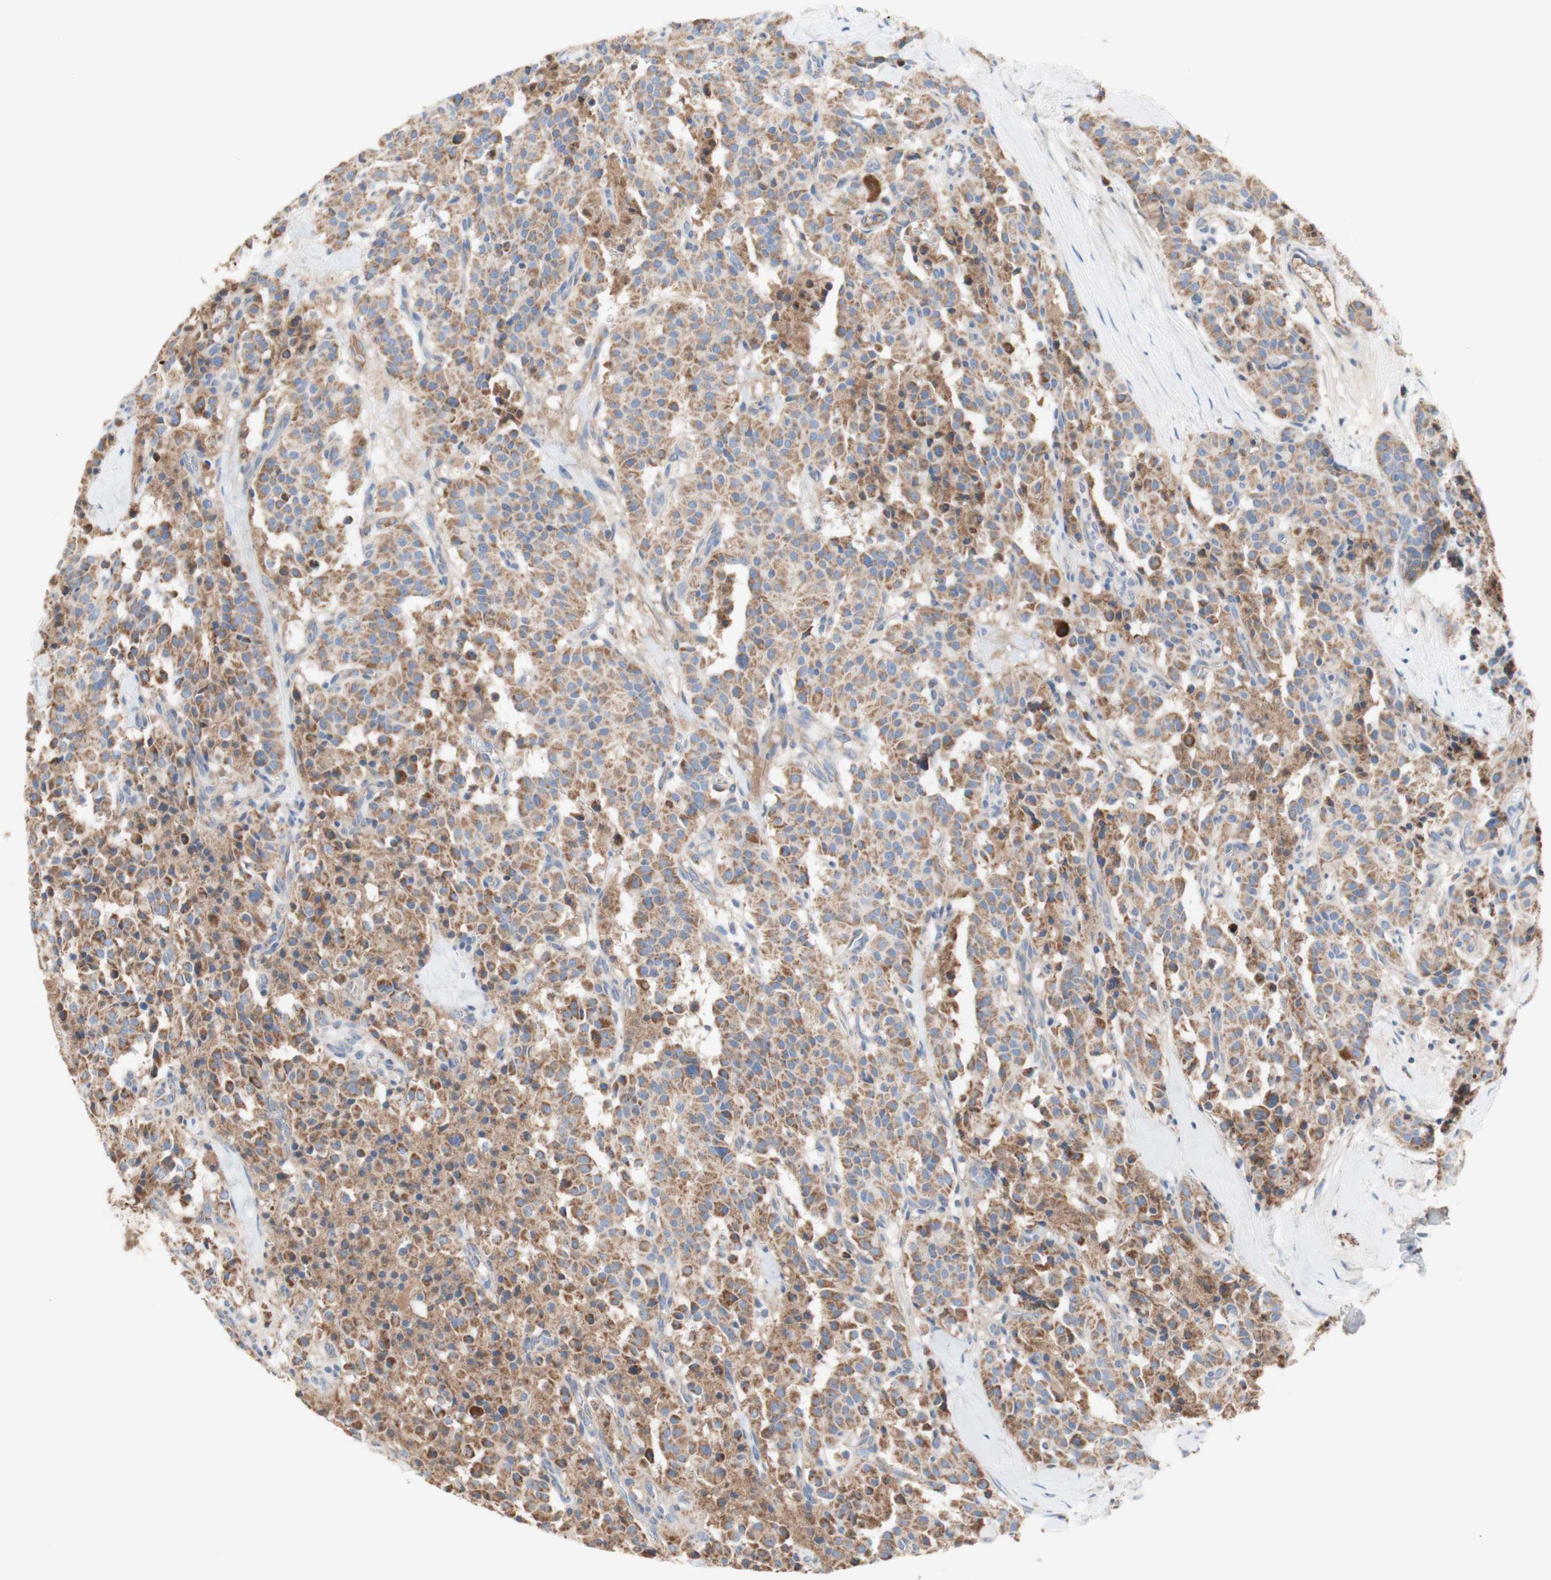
{"staining": {"intensity": "moderate", "quantity": ">75%", "location": "cytoplasmic/membranous"}, "tissue": "carcinoid", "cell_type": "Tumor cells", "image_type": "cancer", "snomed": [{"axis": "morphology", "description": "Carcinoid, malignant, NOS"}, {"axis": "topography", "description": "Lung"}], "caption": "Tumor cells display medium levels of moderate cytoplasmic/membranous staining in about >75% of cells in human malignant carcinoid.", "gene": "SDHB", "patient": {"sex": "male", "age": 30}}